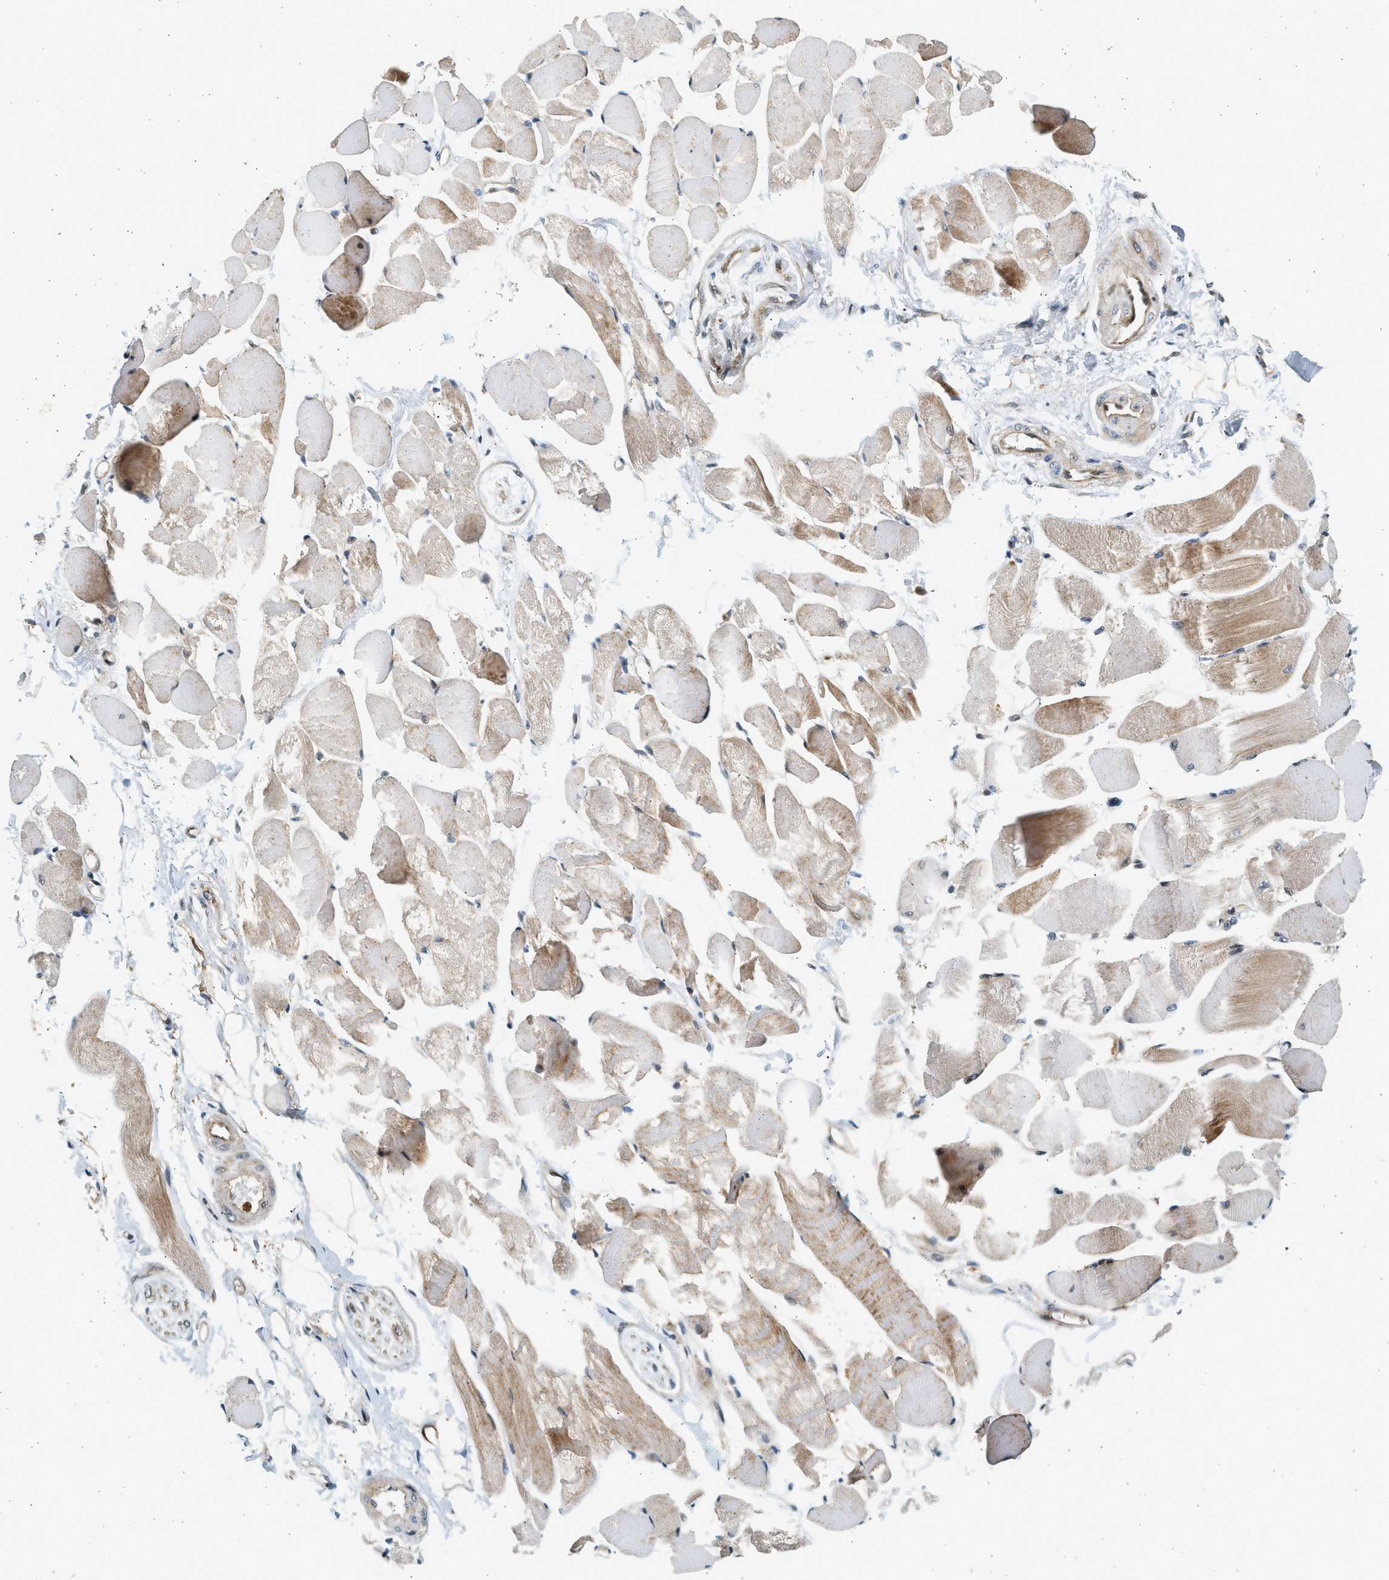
{"staining": {"intensity": "moderate", "quantity": ">75%", "location": "cytoplasmic/membranous"}, "tissue": "skeletal muscle", "cell_type": "Myocytes", "image_type": "normal", "snomed": [{"axis": "morphology", "description": "Normal tissue, NOS"}, {"axis": "topography", "description": "Skeletal muscle"}, {"axis": "topography", "description": "Peripheral nerve tissue"}], "caption": "Protein staining of benign skeletal muscle shows moderate cytoplasmic/membranous staining in approximately >75% of myocytes.", "gene": "NRSN2", "patient": {"sex": "female", "age": 84}}